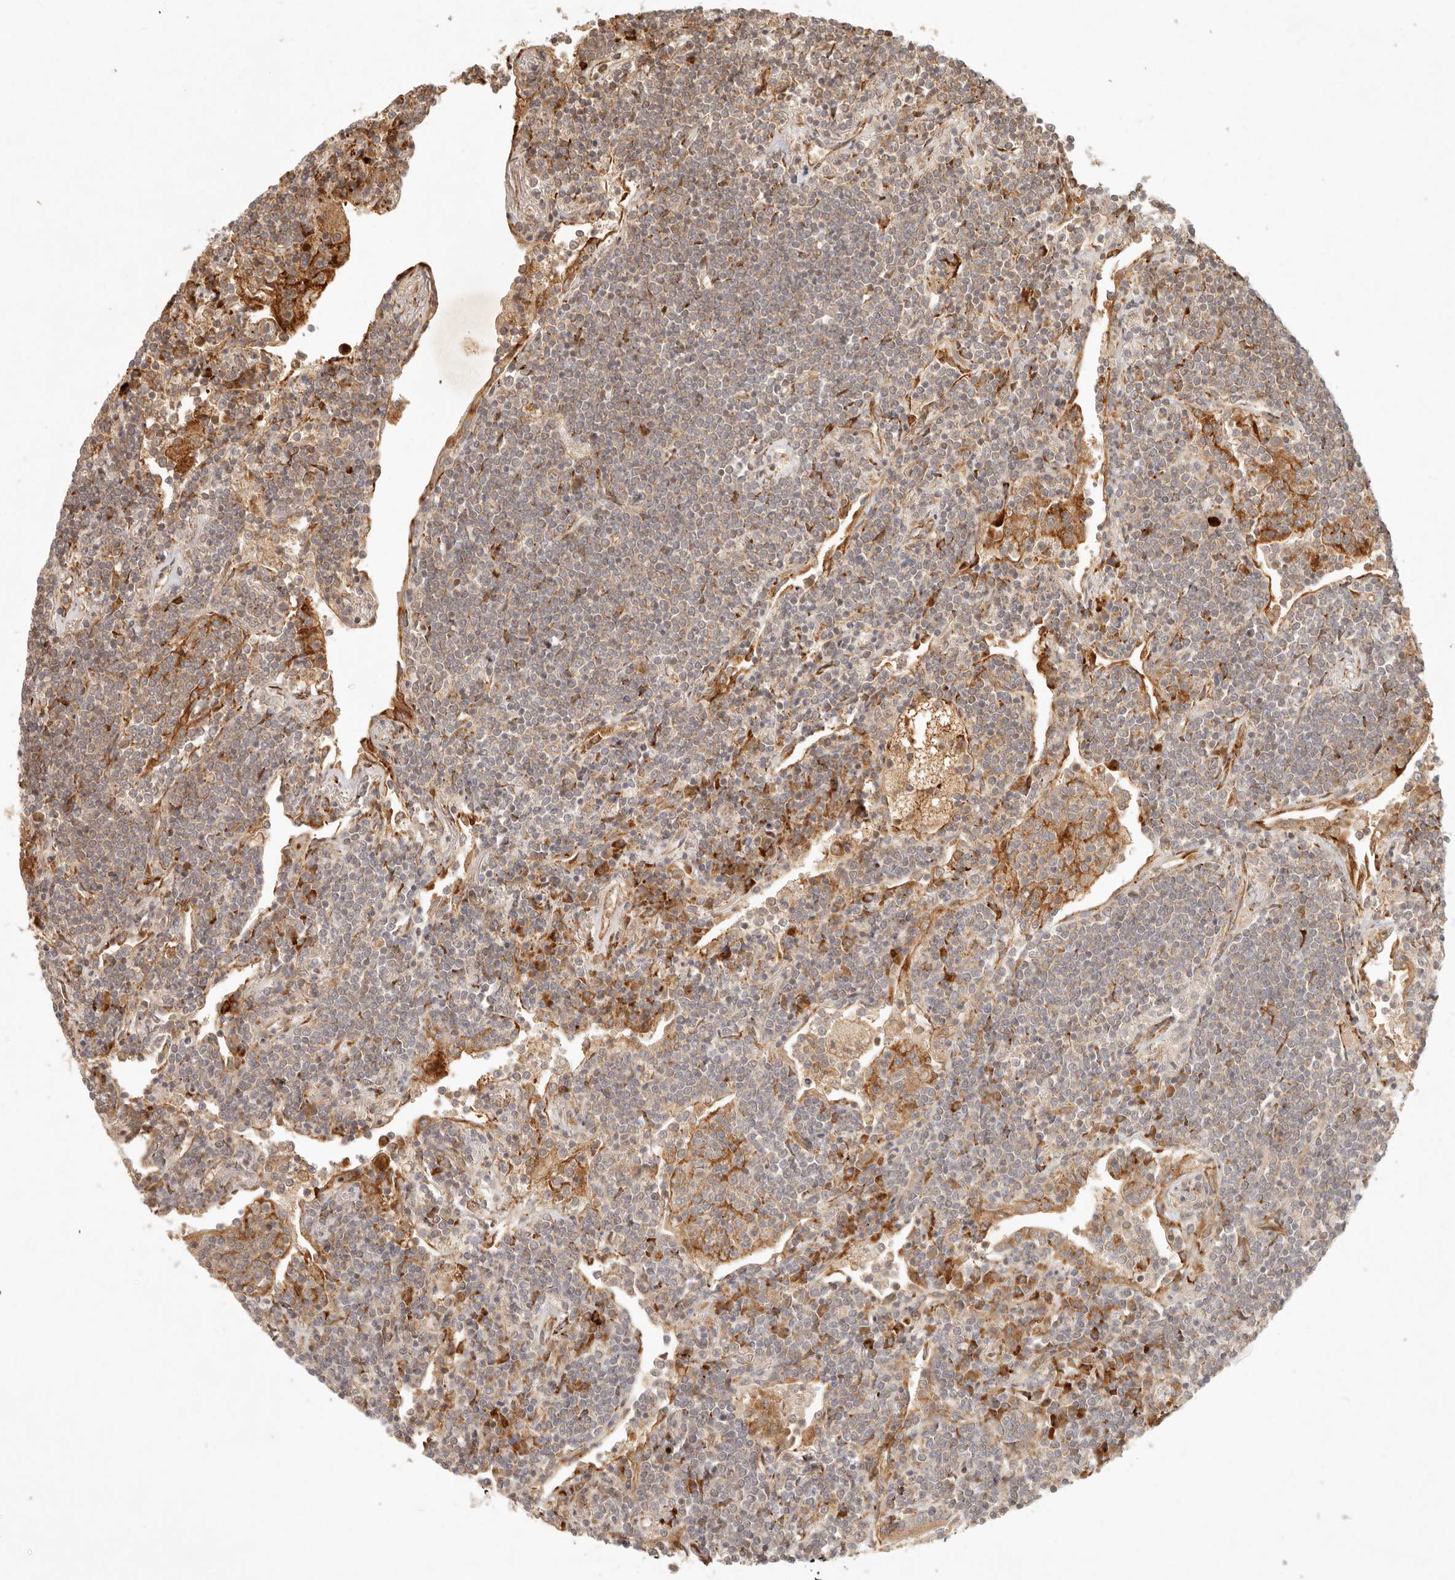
{"staining": {"intensity": "negative", "quantity": "none", "location": "none"}, "tissue": "lymphoma", "cell_type": "Tumor cells", "image_type": "cancer", "snomed": [{"axis": "morphology", "description": "Malignant lymphoma, non-Hodgkin's type, Low grade"}, {"axis": "topography", "description": "Lung"}], "caption": "IHC of low-grade malignant lymphoma, non-Hodgkin's type exhibits no staining in tumor cells.", "gene": "KLHL38", "patient": {"sex": "female", "age": 71}}